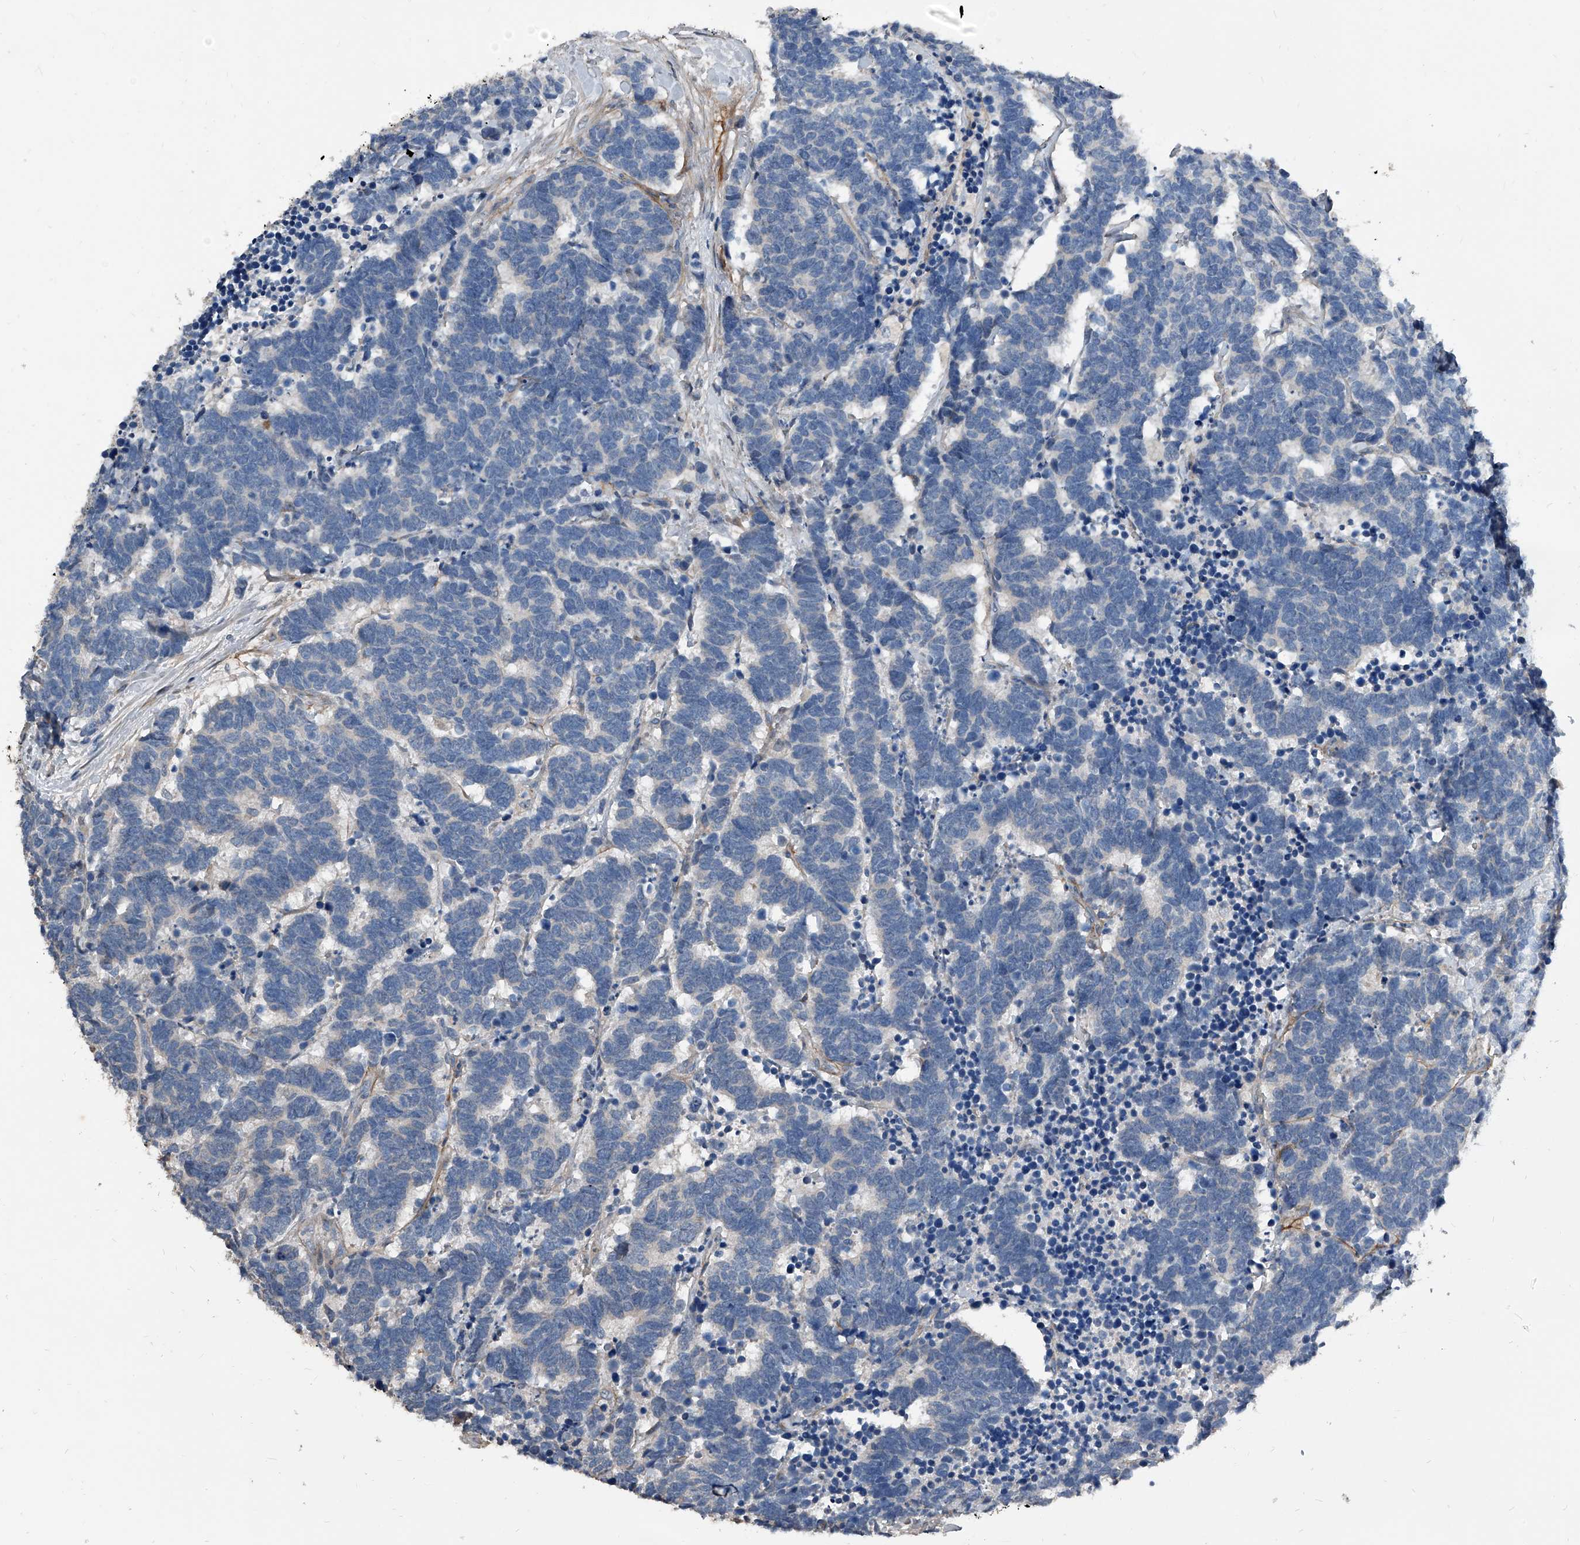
{"staining": {"intensity": "negative", "quantity": "none", "location": "none"}, "tissue": "carcinoid", "cell_type": "Tumor cells", "image_type": "cancer", "snomed": [{"axis": "morphology", "description": "Carcinoma, NOS"}, {"axis": "morphology", "description": "Carcinoid, malignant, NOS"}, {"axis": "topography", "description": "Urinary bladder"}], "caption": "This is a micrograph of IHC staining of carcinoid, which shows no positivity in tumor cells.", "gene": "PHACTR1", "patient": {"sex": "male", "age": 57}}